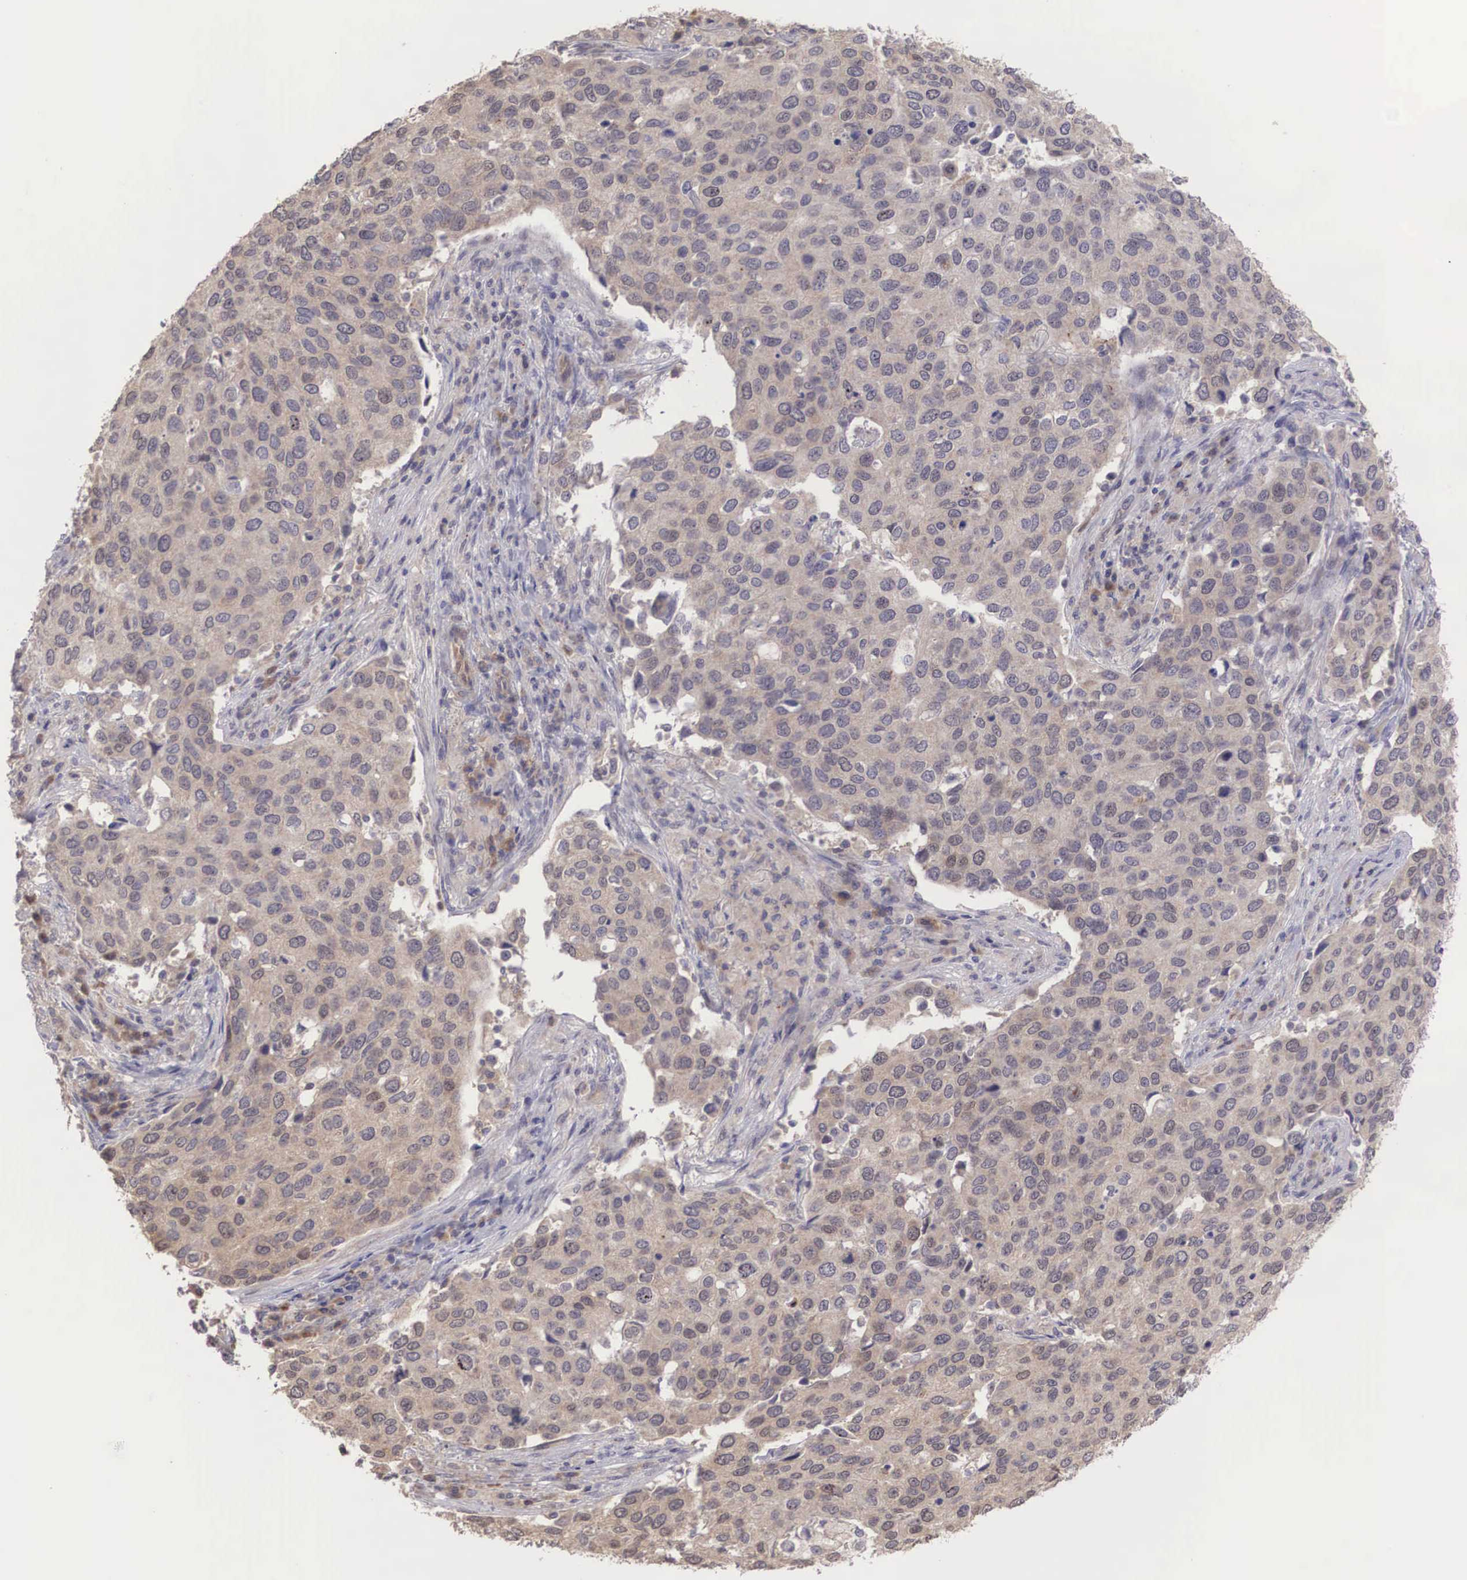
{"staining": {"intensity": "weak", "quantity": ">75%", "location": "cytoplasmic/membranous"}, "tissue": "cervical cancer", "cell_type": "Tumor cells", "image_type": "cancer", "snomed": [{"axis": "morphology", "description": "Squamous cell carcinoma, NOS"}, {"axis": "topography", "description": "Cervix"}], "caption": "Cervical cancer (squamous cell carcinoma) was stained to show a protein in brown. There is low levels of weak cytoplasmic/membranous expression in about >75% of tumor cells.", "gene": "DNAJB7", "patient": {"sex": "female", "age": 54}}